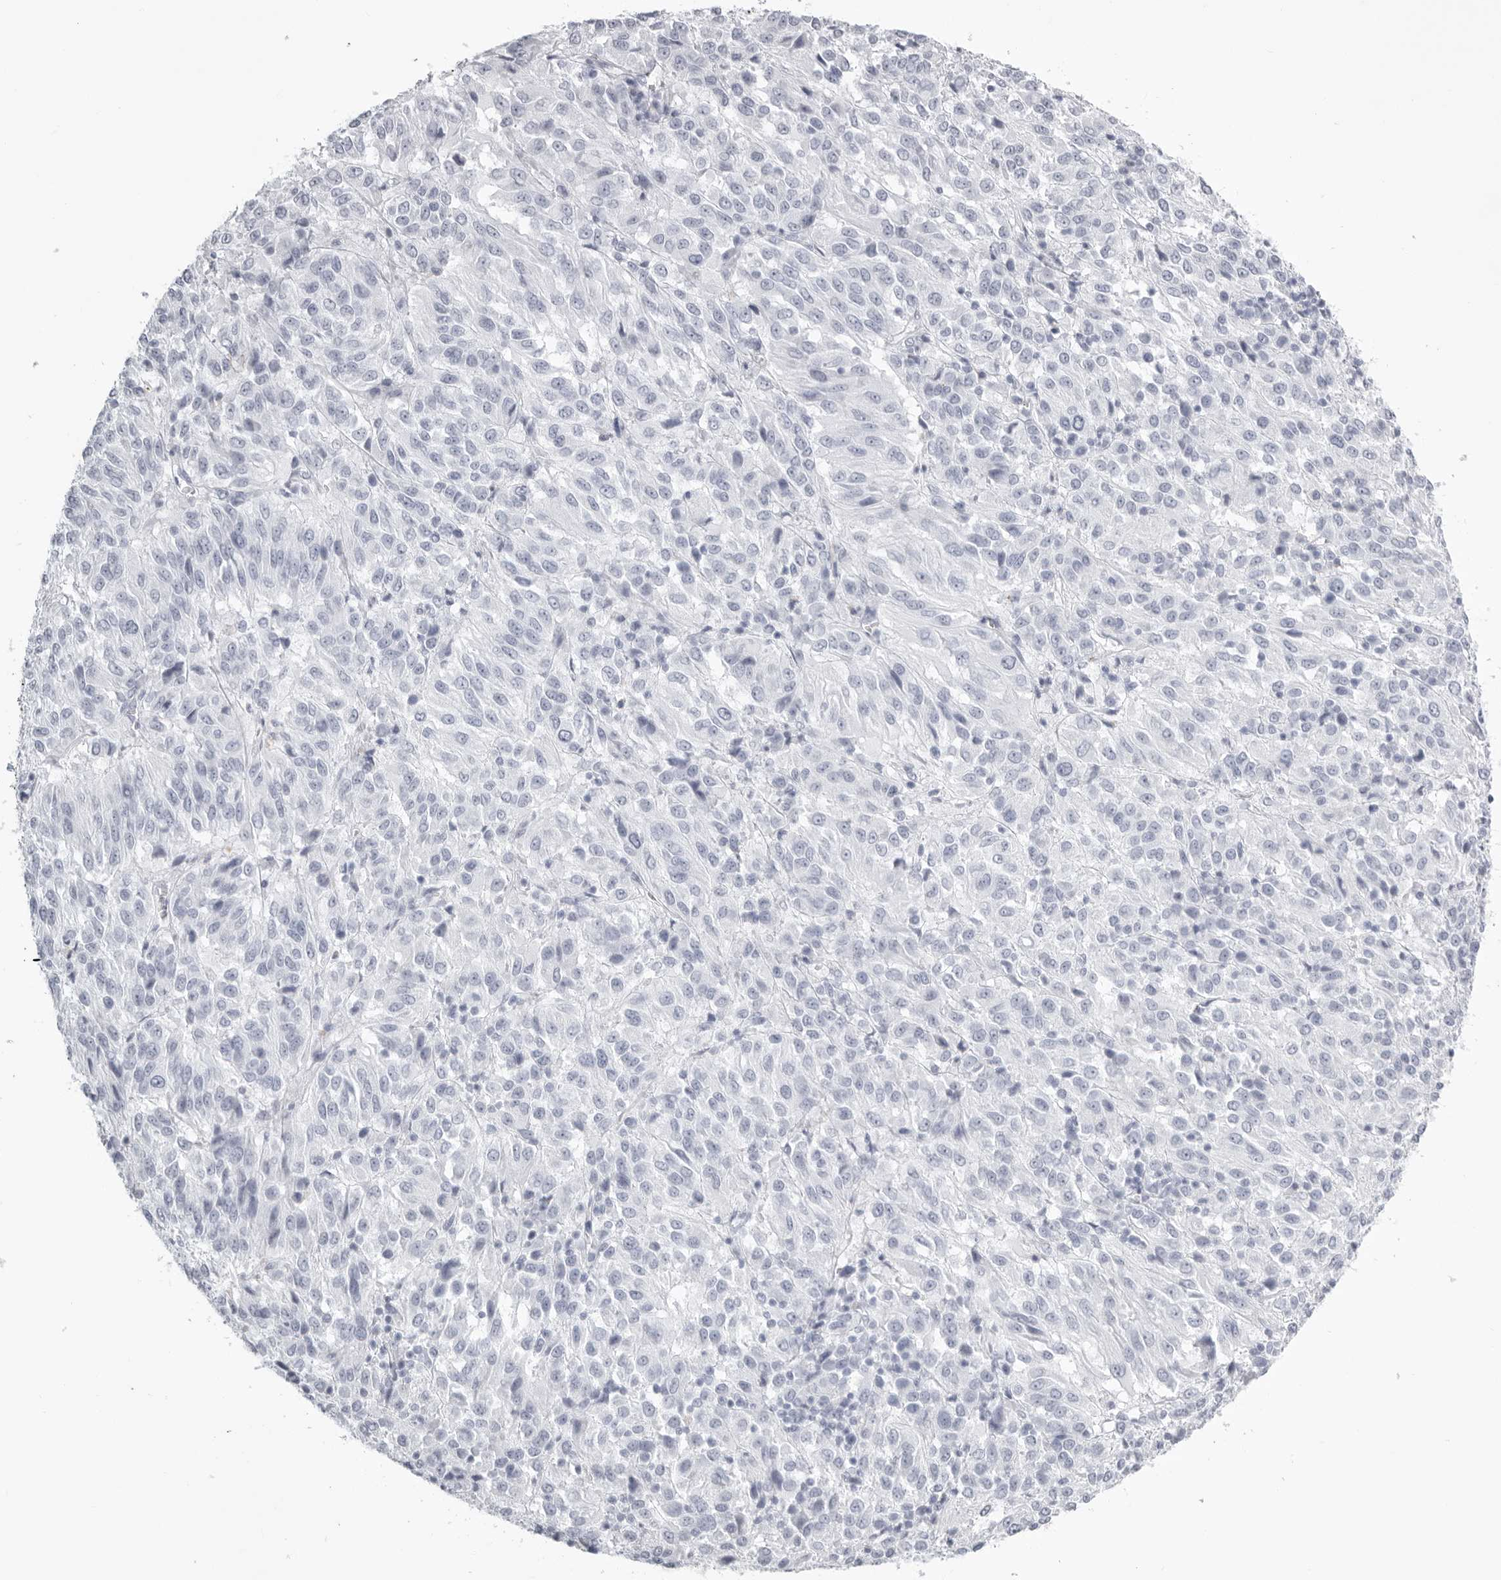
{"staining": {"intensity": "negative", "quantity": "none", "location": "none"}, "tissue": "melanoma", "cell_type": "Tumor cells", "image_type": "cancer", "snomed": [{"axis": "morphology", "description": "Malignant melanoma, Metastatic site"}, {"axis": "topography", "description": "Lung"}], "caption": "Immunohistochemistry (IHC) of human melanoma demonstrates no expression in tumor cells.", "gene": "KLK9", "patient": {"sex": "male", "age": 64}}